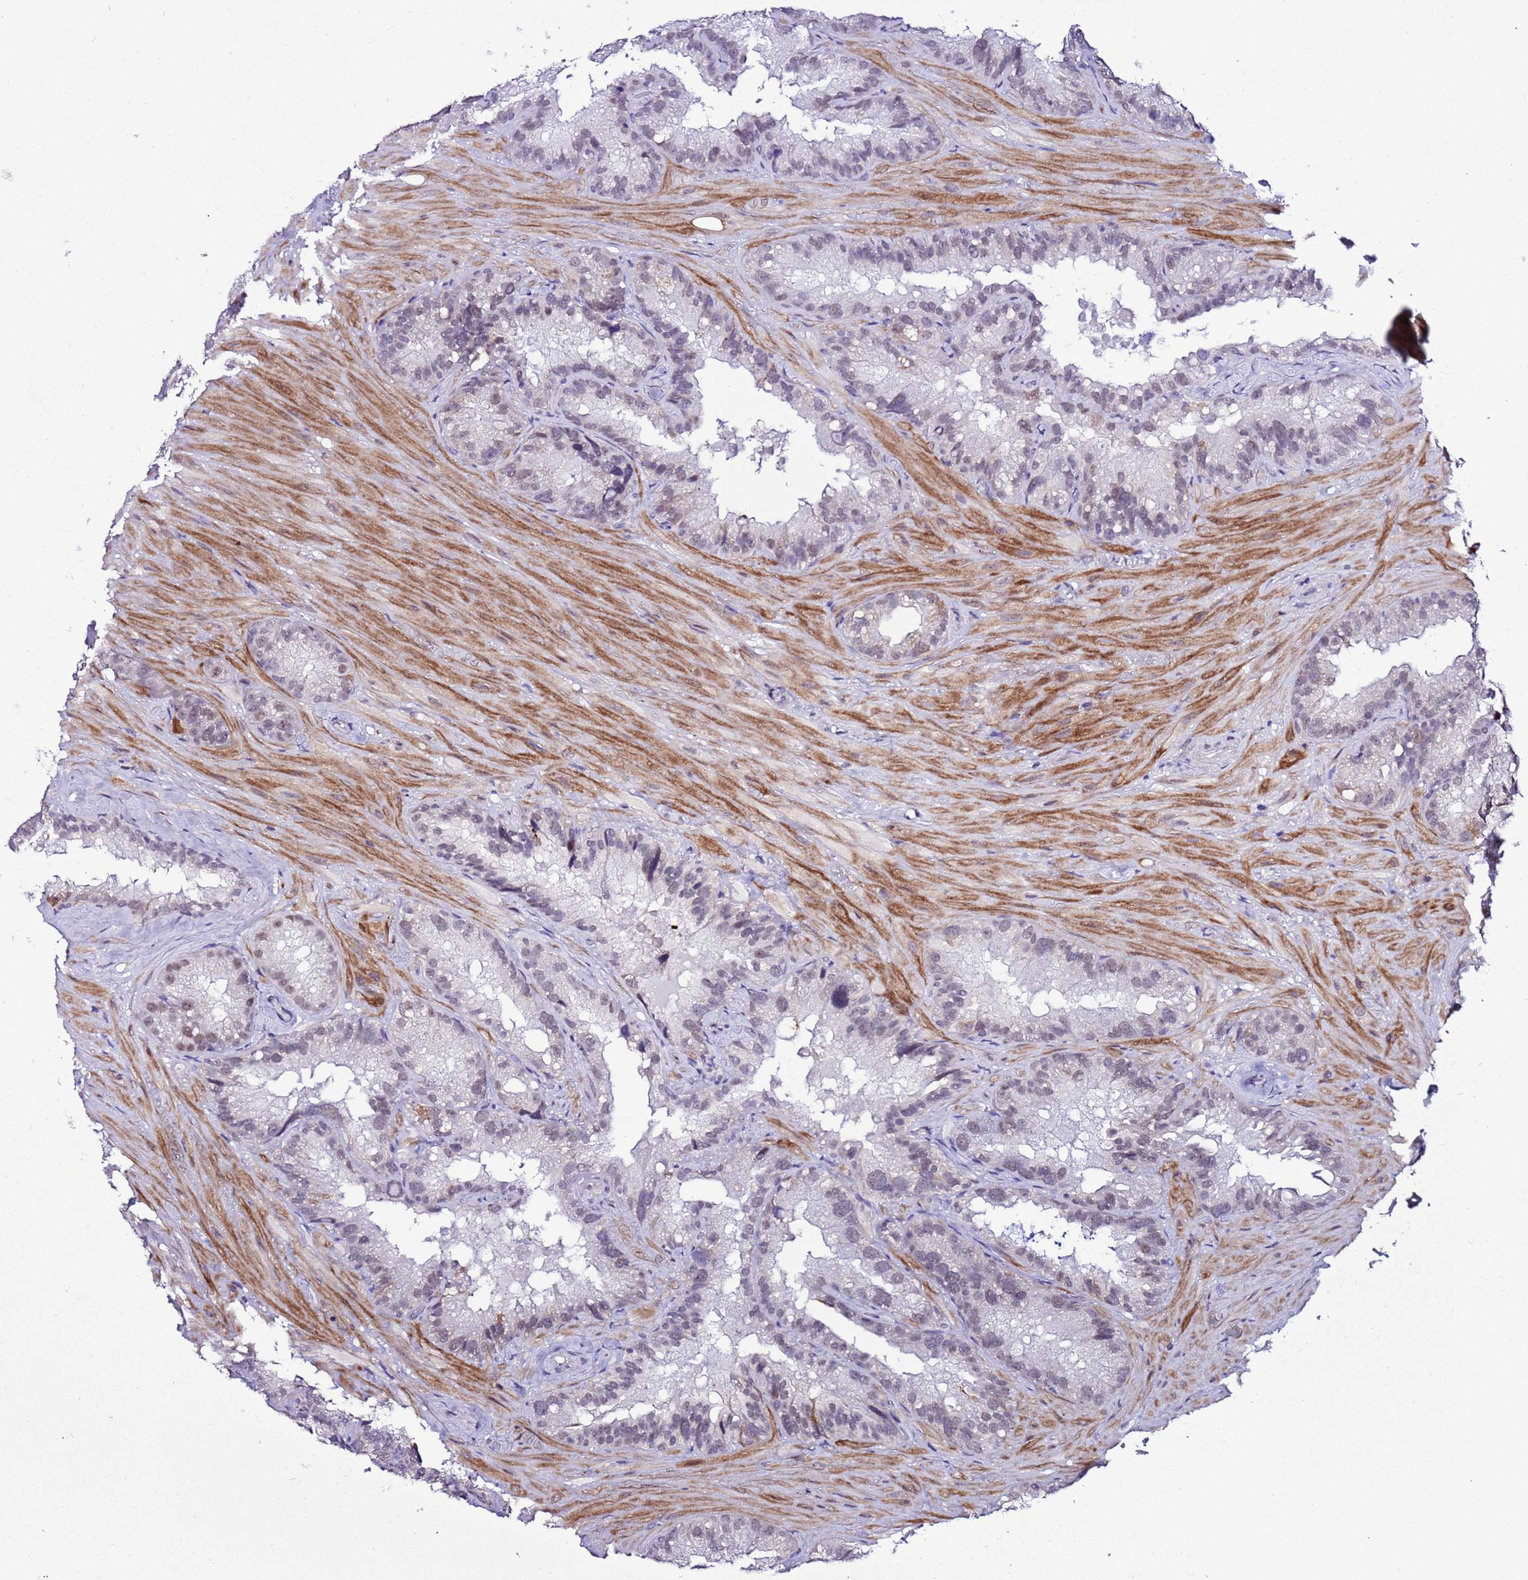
{"staining": {"intensity": "negative", "quantity": "none", "location": "none"}, "tissue": "seminal vesicle", "cell_type": "Glandular cells", "image_type": "normal", "snomed": [{"axis": "morphology", "description": "Normal tissue, NOS"}, {"axis": "topography", "description": "Prostate"}, {"axis": "topography", "description": "Seminal veicle"}], "caption": "High power microscopy photomicrograph of an IHC histopathology image of benign seminal vesicle, revealing no significant staining in glandular cells.", "gene": "C19orf47", "patient": {"sex": "male", "age": 68}}